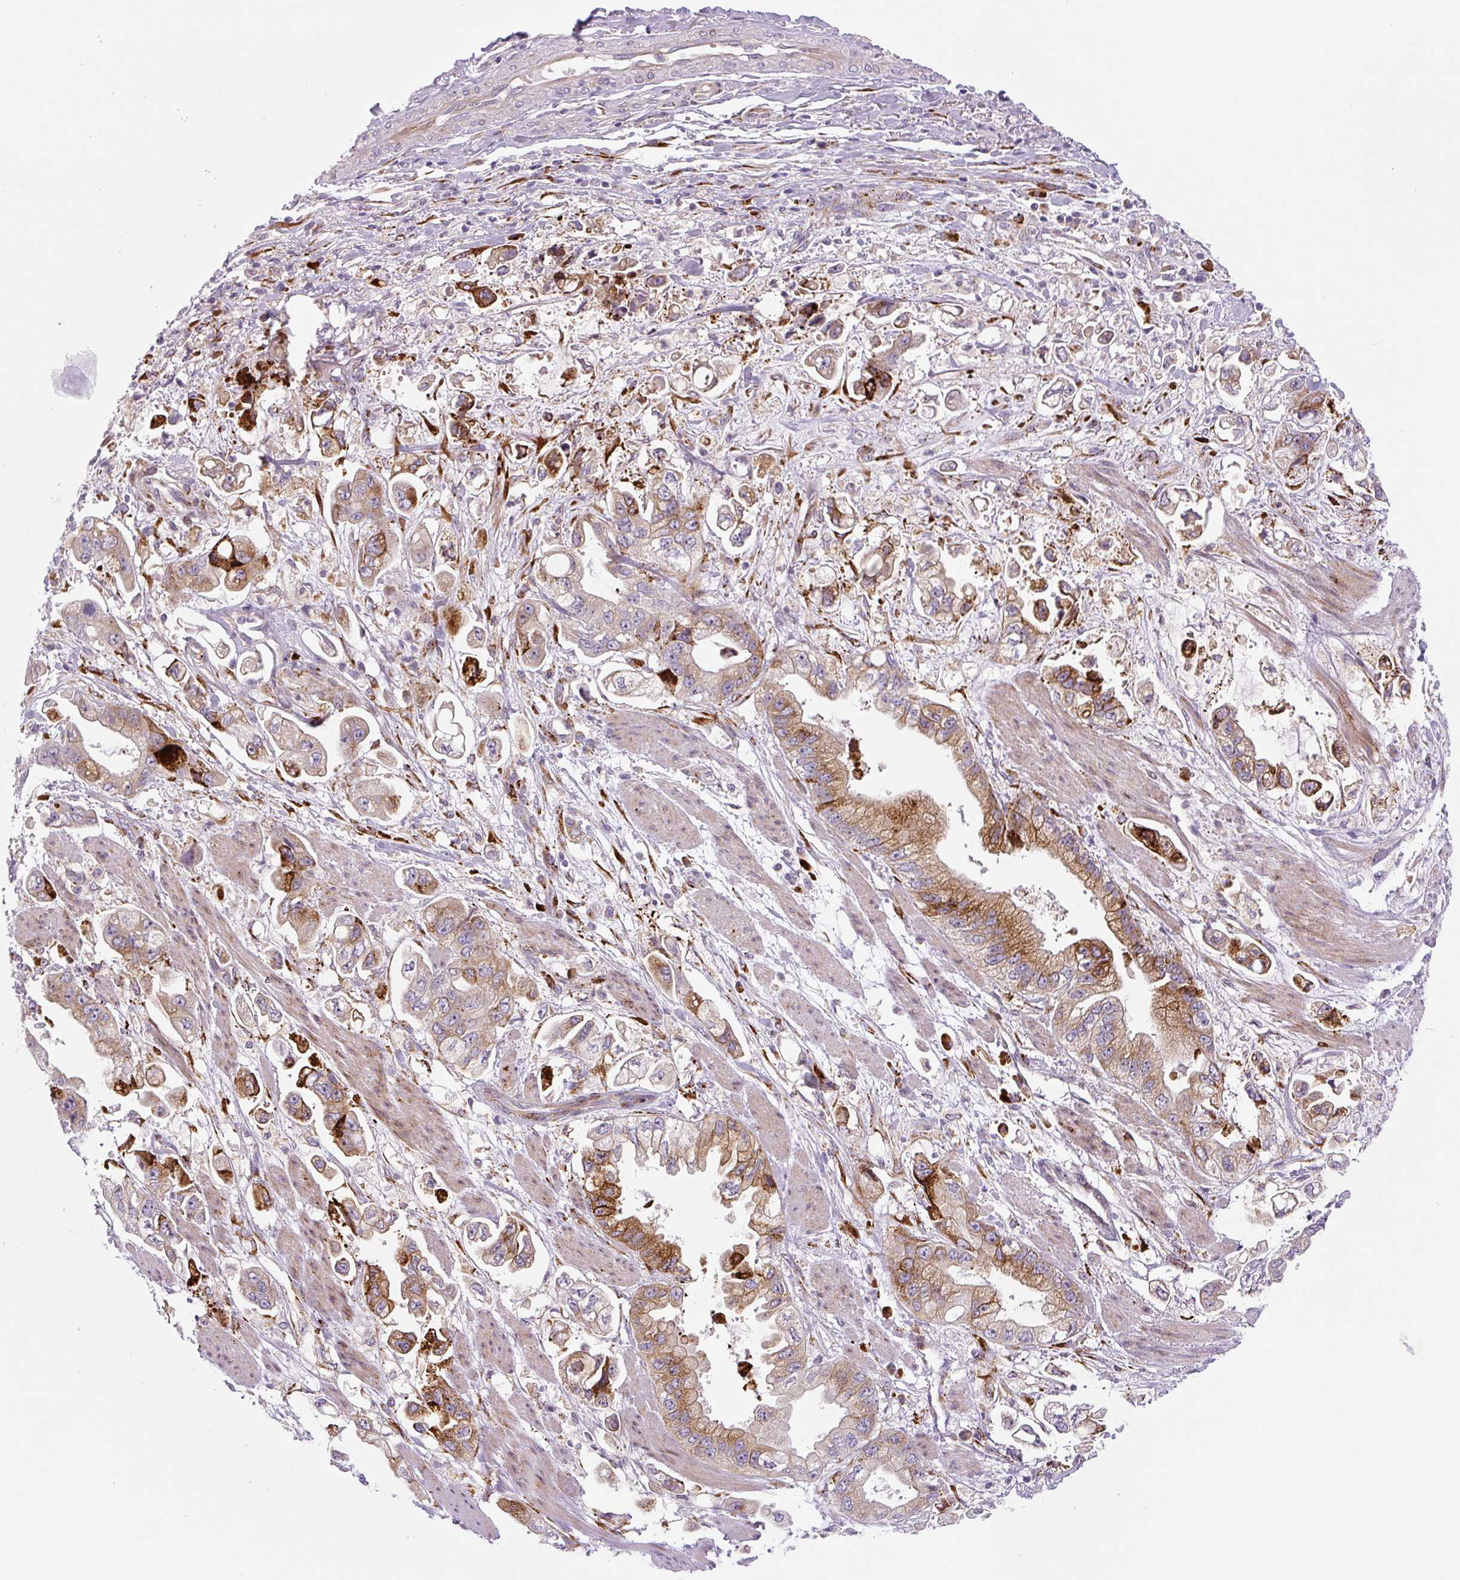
{"staining": {"intensity": "moderate", "quantity": "25%-75%", "location": "cytoplasmic/membranous"}, "tissue": "stomach cancer", "cell_type": "Tumor cells", "image_type": "cancer", "snomed": [{"axis": "morphology", "description": "Adenocarcinoma, NOS"}, {"axis": "topography", "description": "Stomach"}], "caption": "Protein staining of stomach cancer tissue reveals moderate cytoplasmic/membranous positivity in approximately 25%-75% of tumor cells. The staining was performed using DAB (3,3'-diaminobenzidine), with brown indicating positive protein expression. Nuclei are stained blue with hematoxylin.", "gene": "DISP3", "patient": {"sex": "male", "age": 62}}